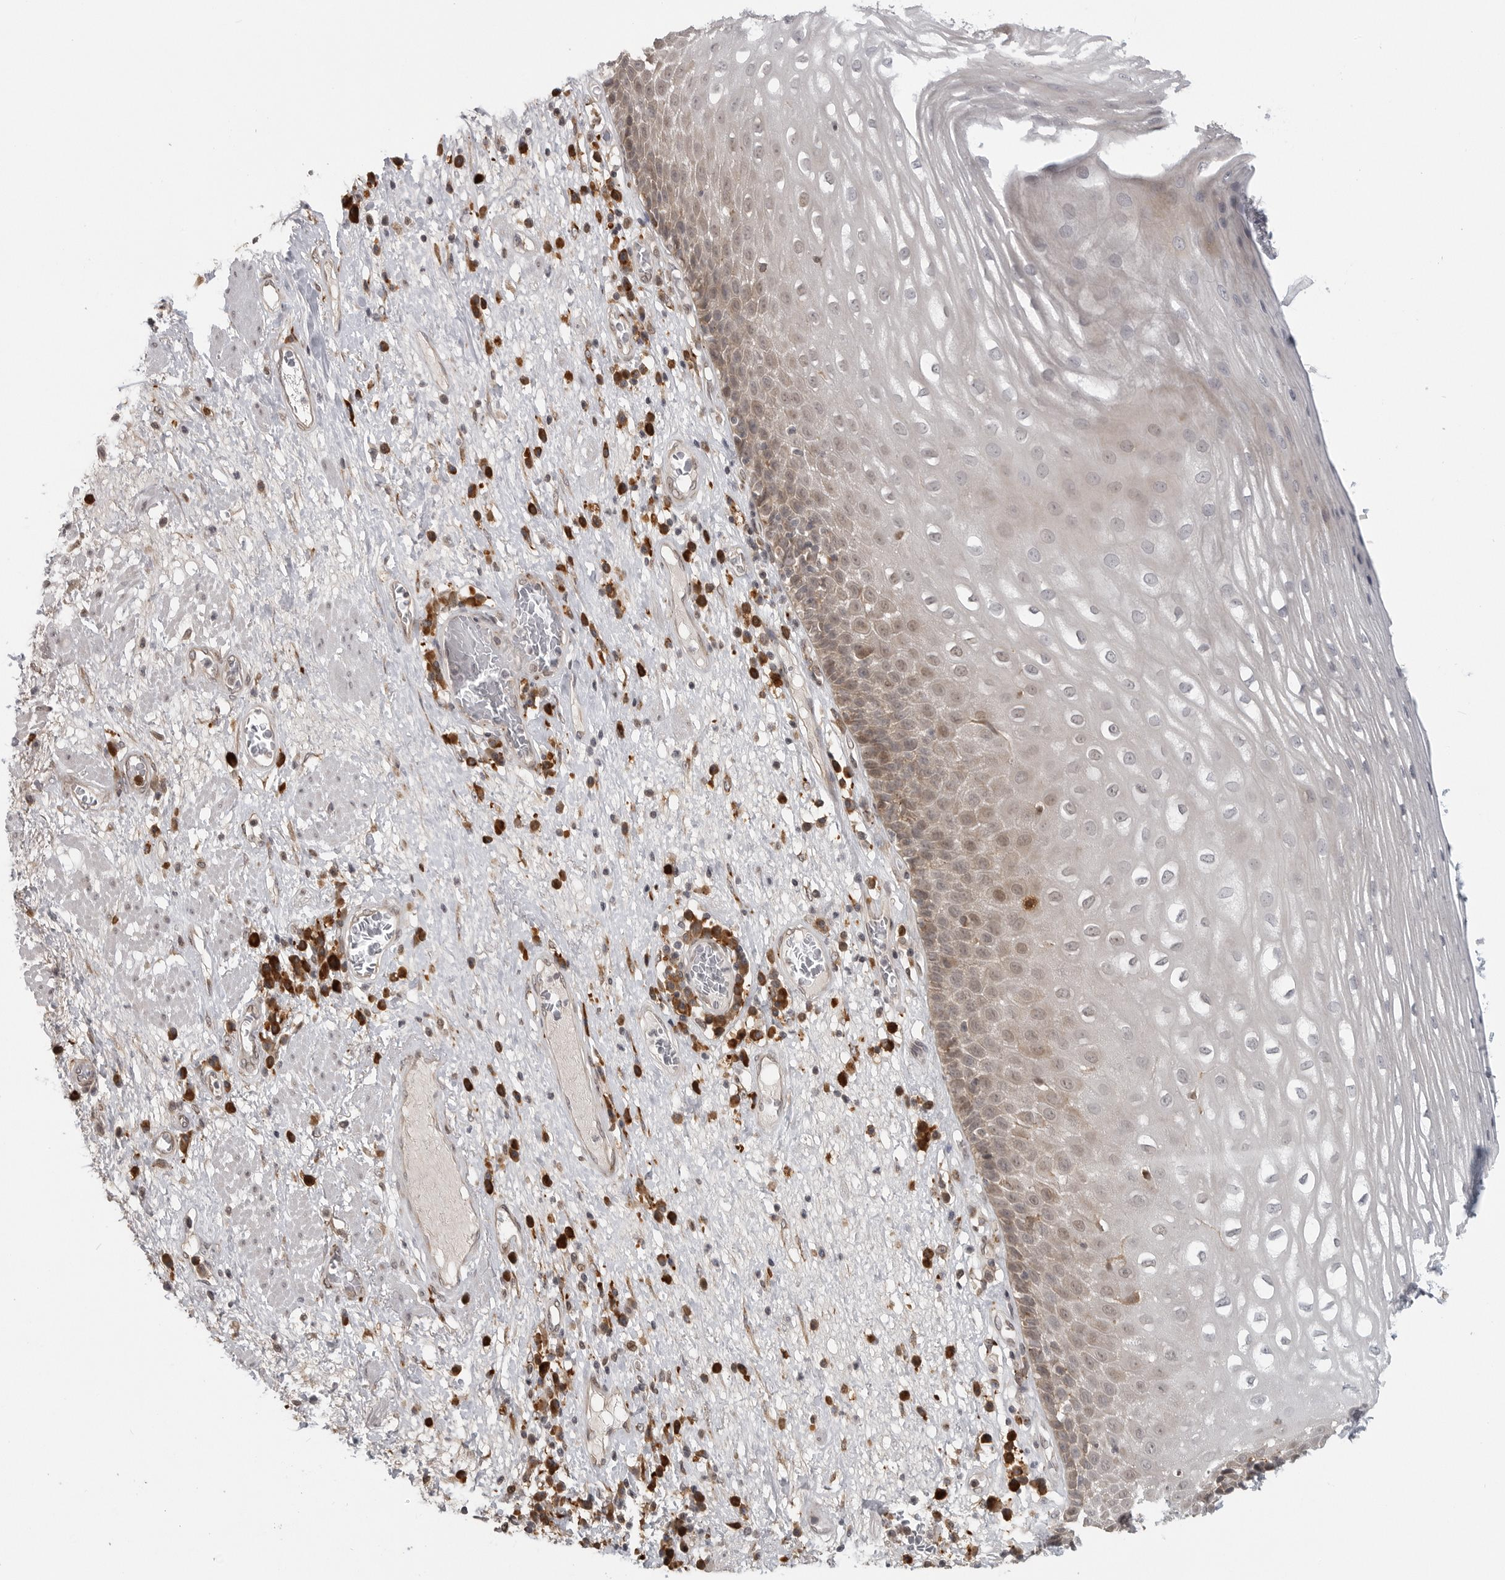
{"staining": {"intensity": "weak", "quantity": "25%-75%", "location": "cytoplasmic/membranous,nuclear"}, "tissue": "esophagus", "cell_type": "Squamous epithelial cells", "image_type": "normal", "snomed": [{"axis": "morphology", "description": "Normal tissue, NOS"}, {"axis": "morphology", "description": "Adenocarcinoma, NOS"}, {"axis": "topography", "description": "Esophagus"}], "caption": "A photomicrograph showing weak cytoplasmic/membranous,nuclear staining in about 25%-75% of squamous epithelial cells in benign esophagus, as visualized by brown immunohistochemical staining.", "gene": "CEP295NL", "patient": {"sex": "male", "age": 62}}